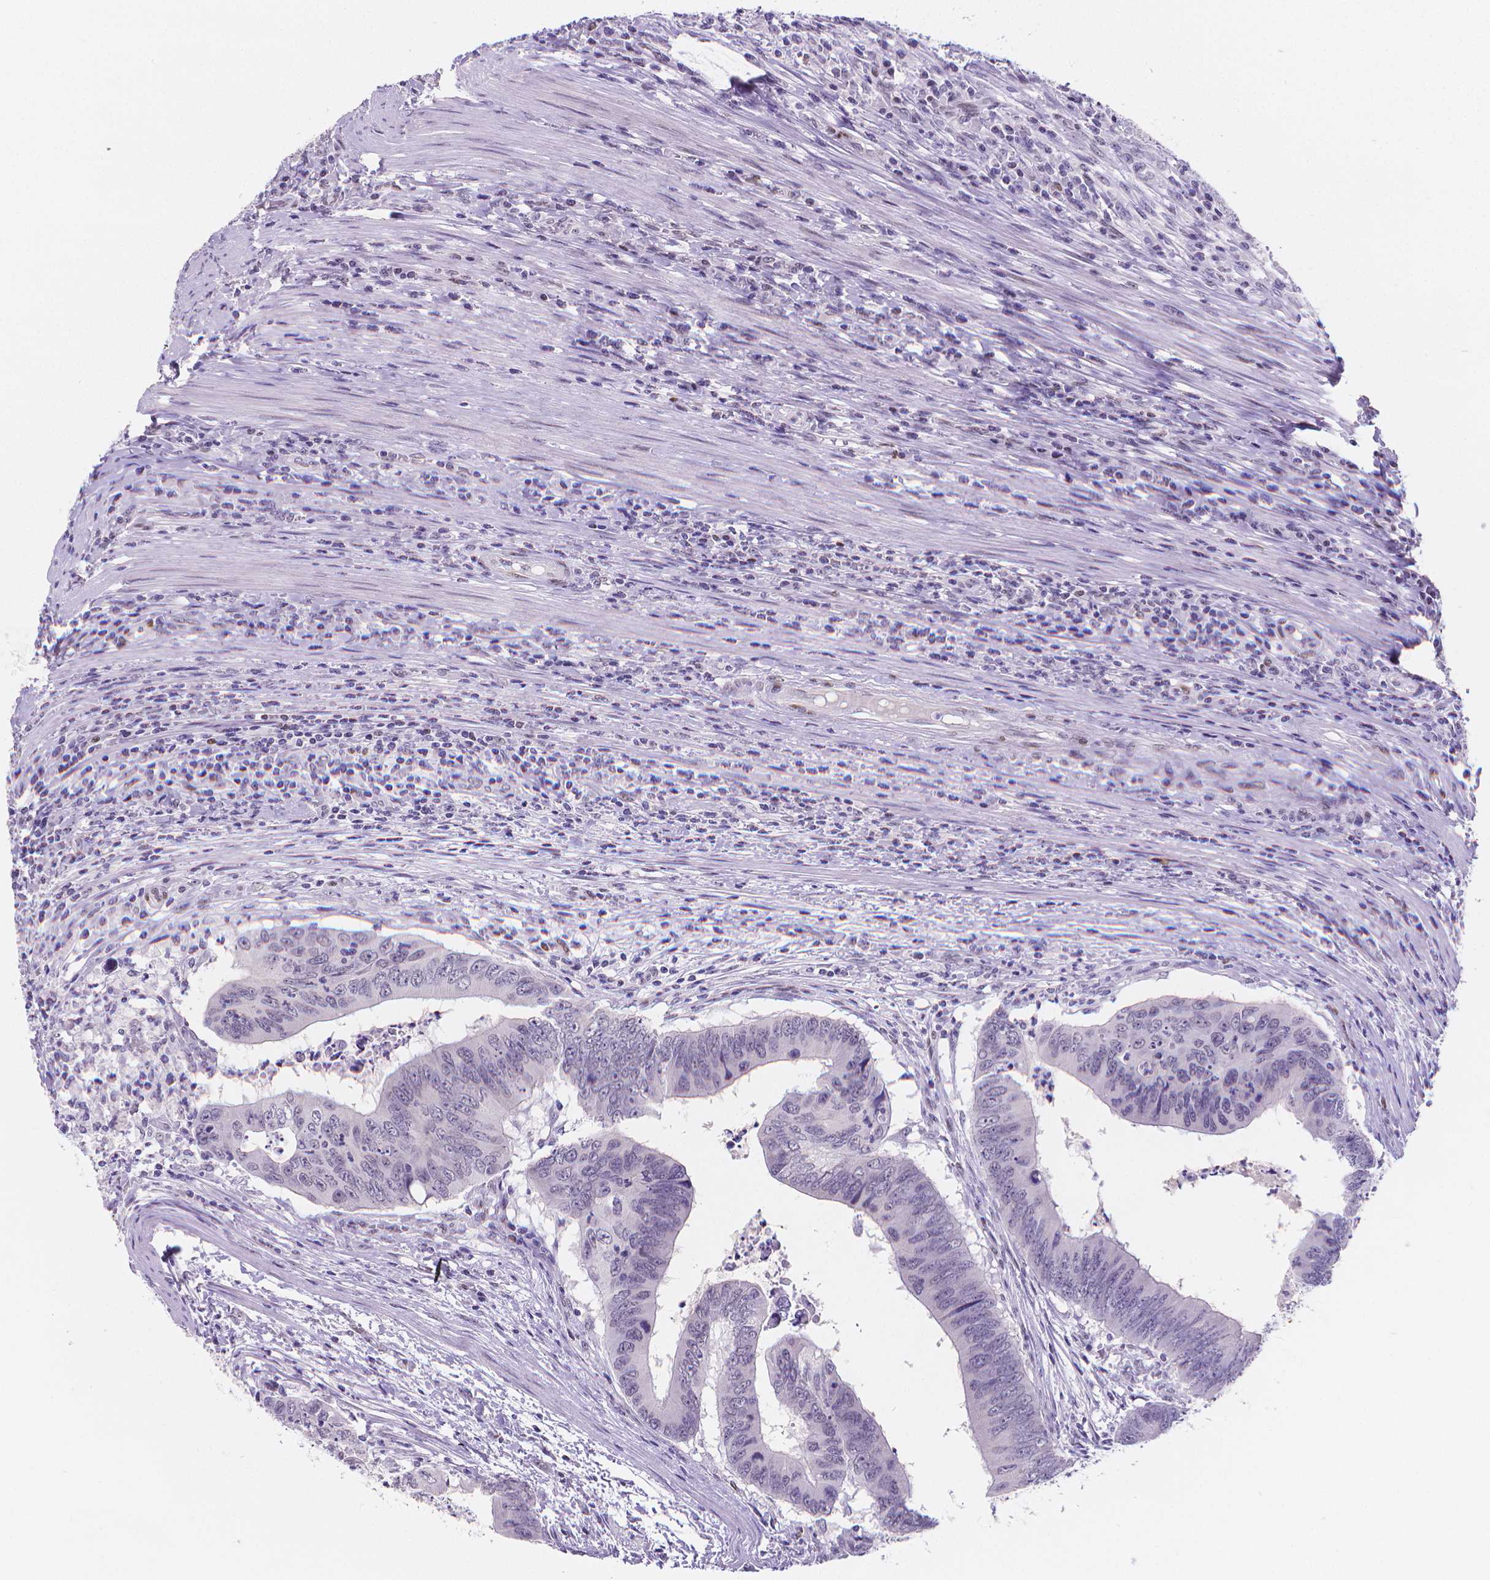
{"staining": {"intensity": "negative", "quantity": "none", "location": "none"}, "tissue": "colorectal cancer", "cell_type": "Tumor cells", "image_type": "cancer", "snomed": [{"axis": "morphology", "description": "Adenocarcinoma, NOS"}, {"axis": "topography", "description": "Colon"}], "caption": "A high-resolution micrograph shows immunohistochemistry staining of colorectal cancer (adenocarcinoma), which displays no significant positivity in tumor cells. (Immunohistochemistry, brightfield microscopy, high magnification).", "gene": "MEF2C", "patient": {"sex": "male", "age": 53}}